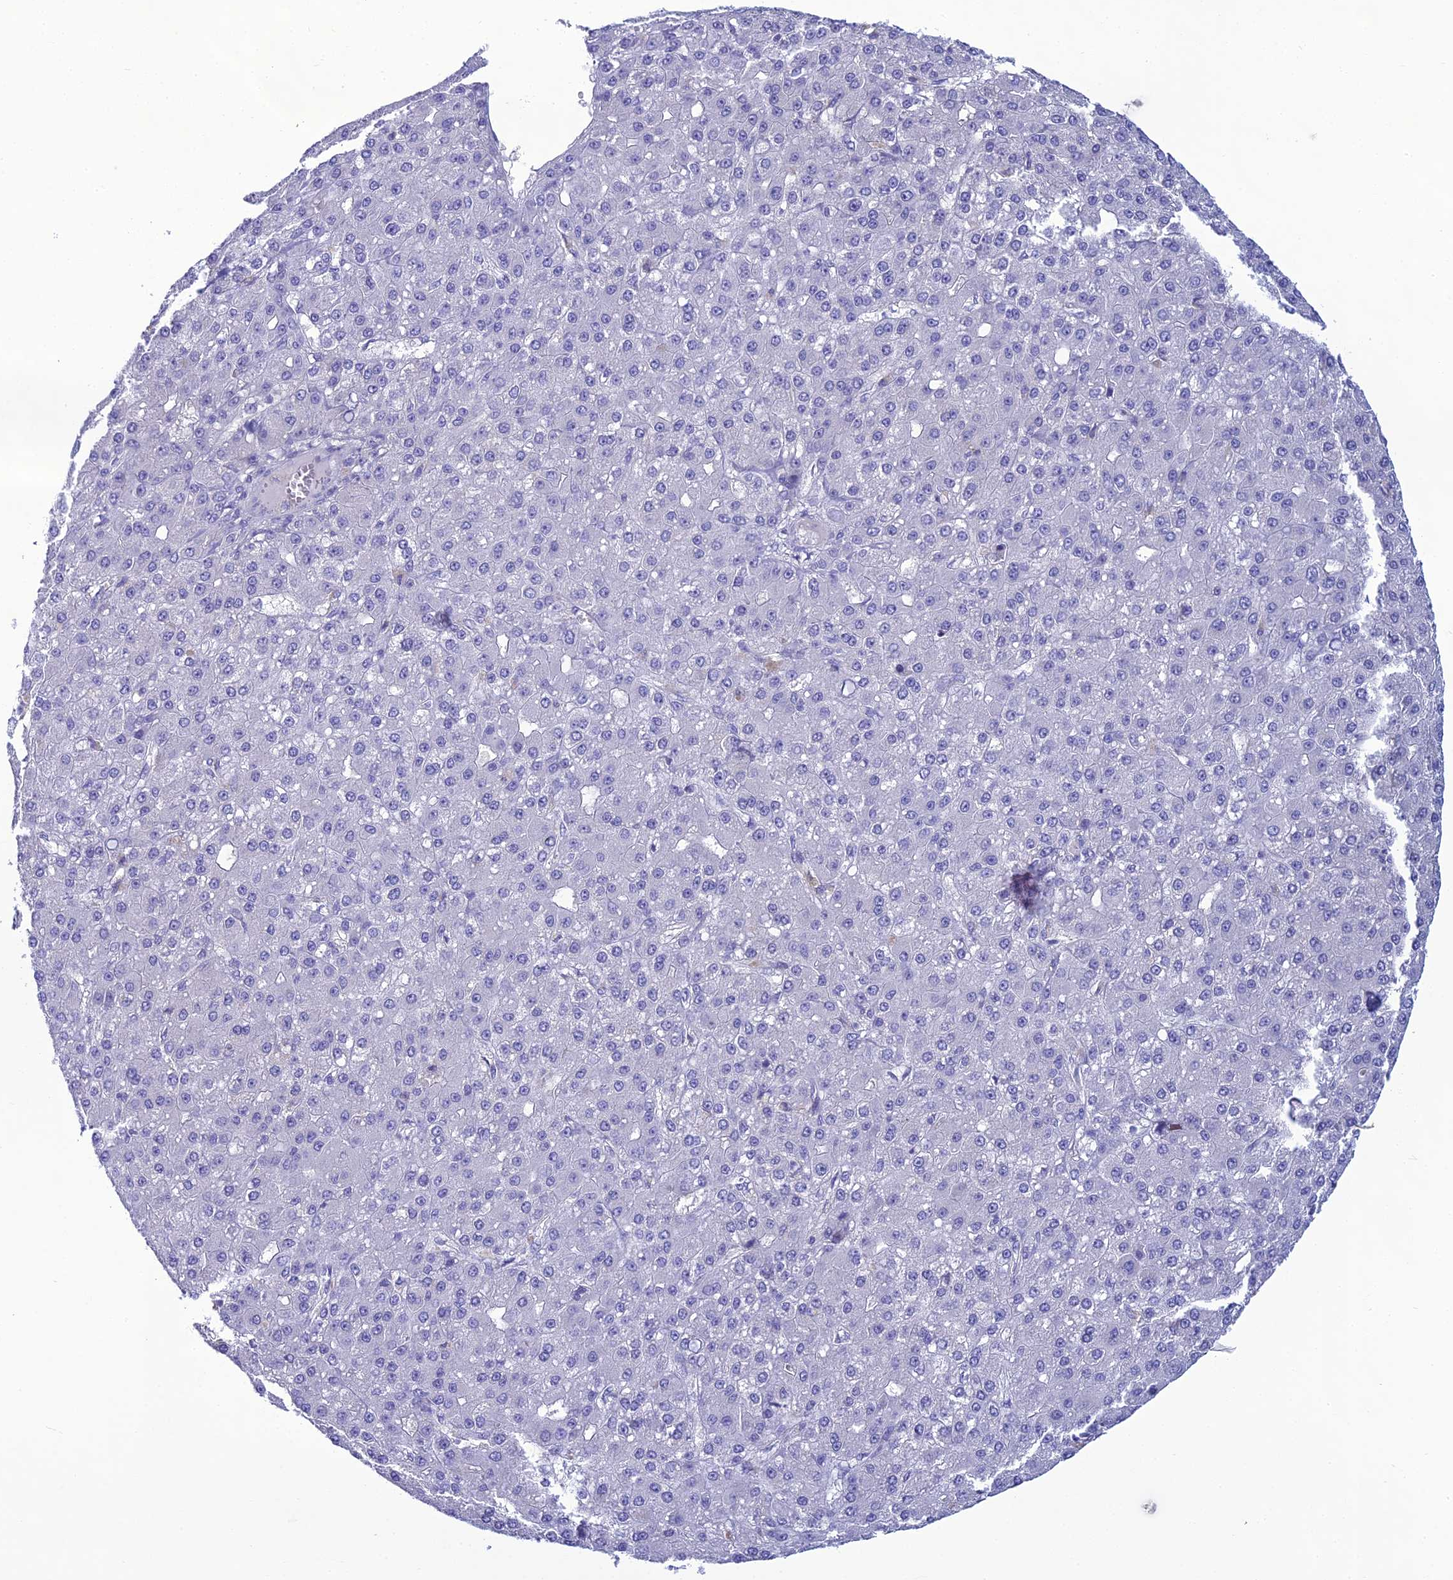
{"staining": {"intensity": "negative", "quantity": "none", "location": "none"}, "tissue": "liver cancer", "cell_type": "Tumor cells", "image_type": "cancer", "snomed": [{"axis": "morphology", "description": "Carcinoma, Hepatocellular, NOS"}, {"axis": "topography", "description": "Liver"}], "caption": "There is no significant expression in tumor cells of liver hepatocellular carcinoma.", "gene": "CRB2", "patient": {"sex": "male", "age": 67}}